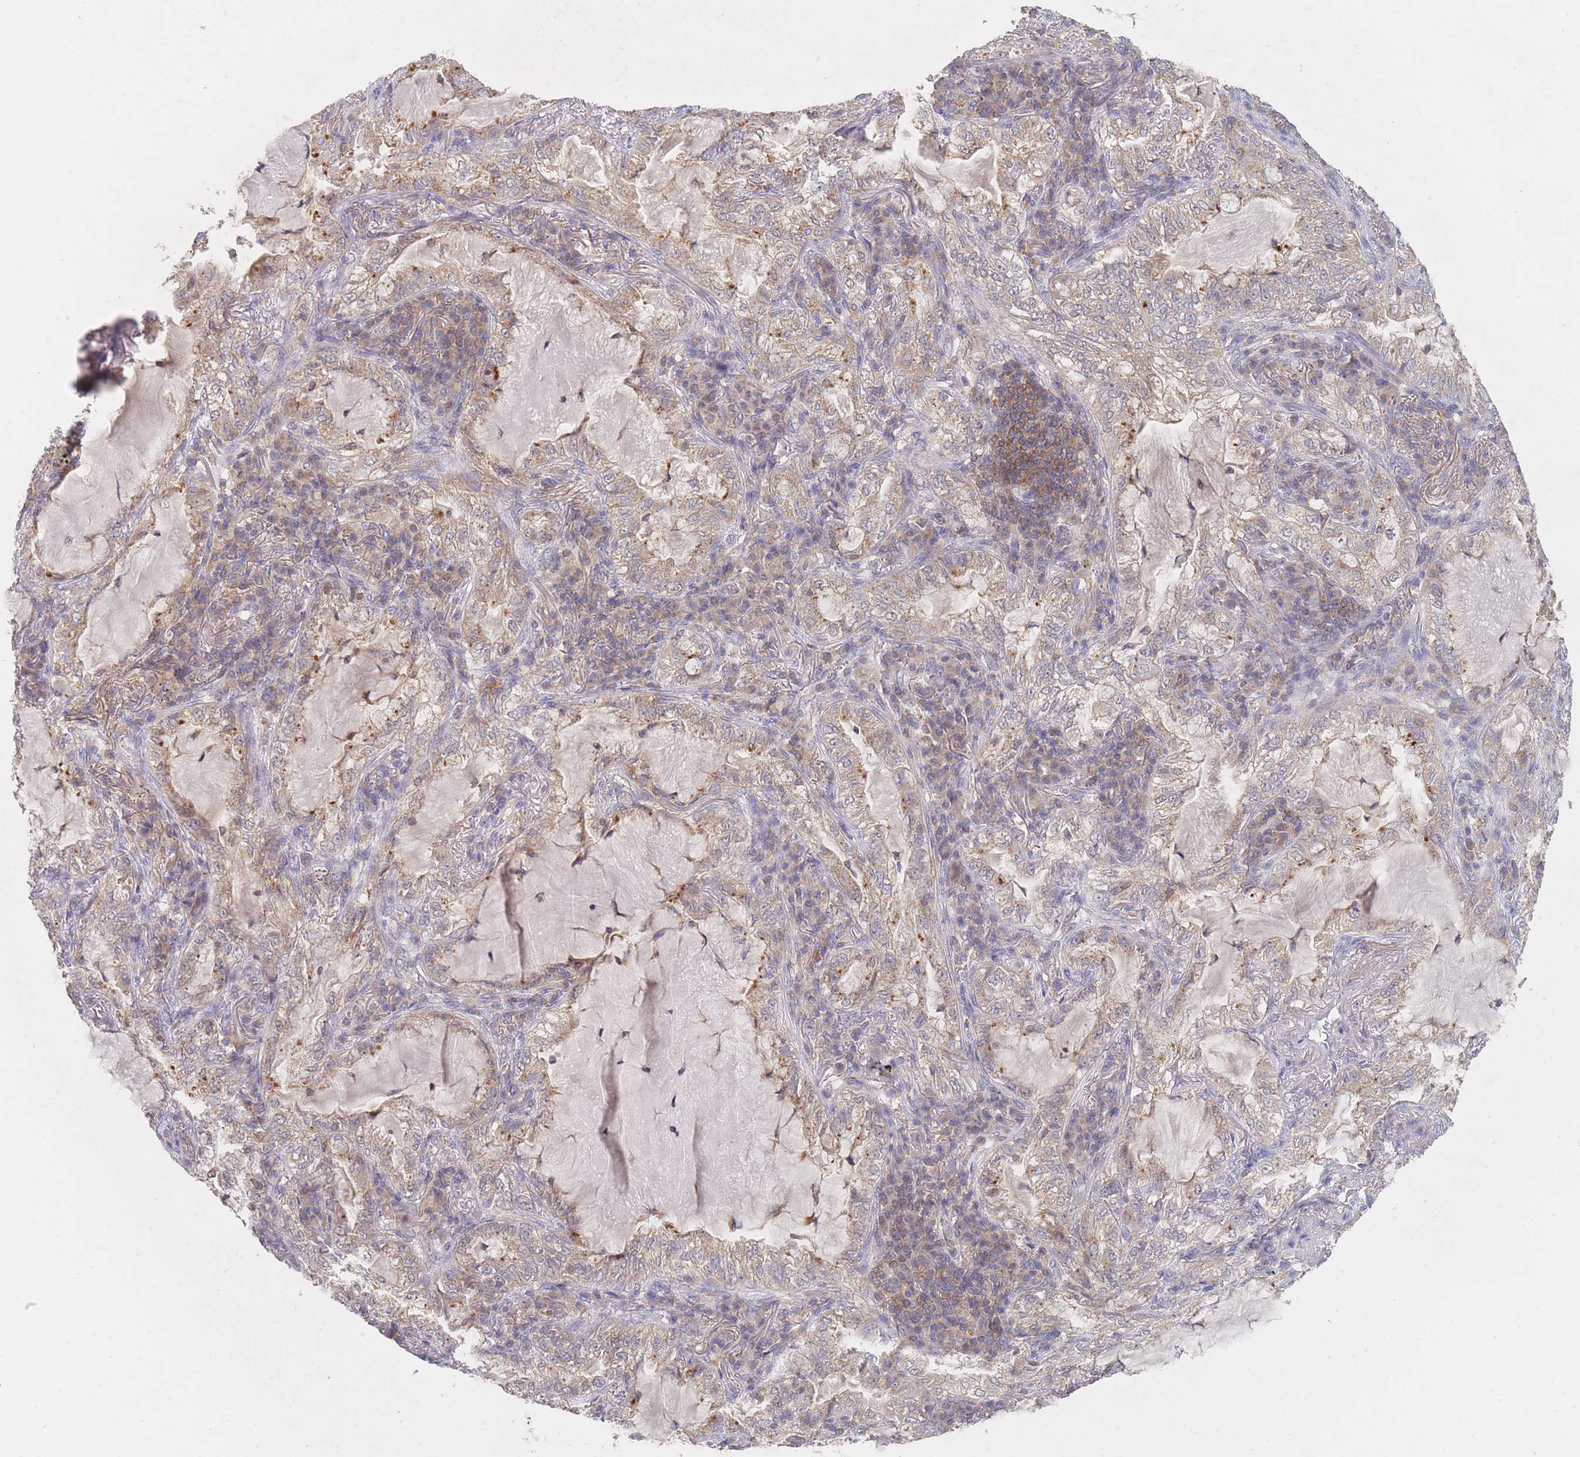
{"staining": {"intensity": "weak", "quantity": ">75%", "location": "cytoplasmic/membranous"}, "tissue": "lung cancer", "cell_type": "Tumor cells", "image_type": "cancer", "snomed": [{"axis": "morphology", "description": "Adenocarcinoma, NOS"}, {"axis": "topography", "description": "Lung"}], "caption": "DAB immunohistochemical staining of lung adenocarcinoma displays weak cytoplasmic/membranous protein positivity in approximately >75% of tumor cells.", "gene": "PPP6C", "patient": {"sex": "female", "age": 73}}